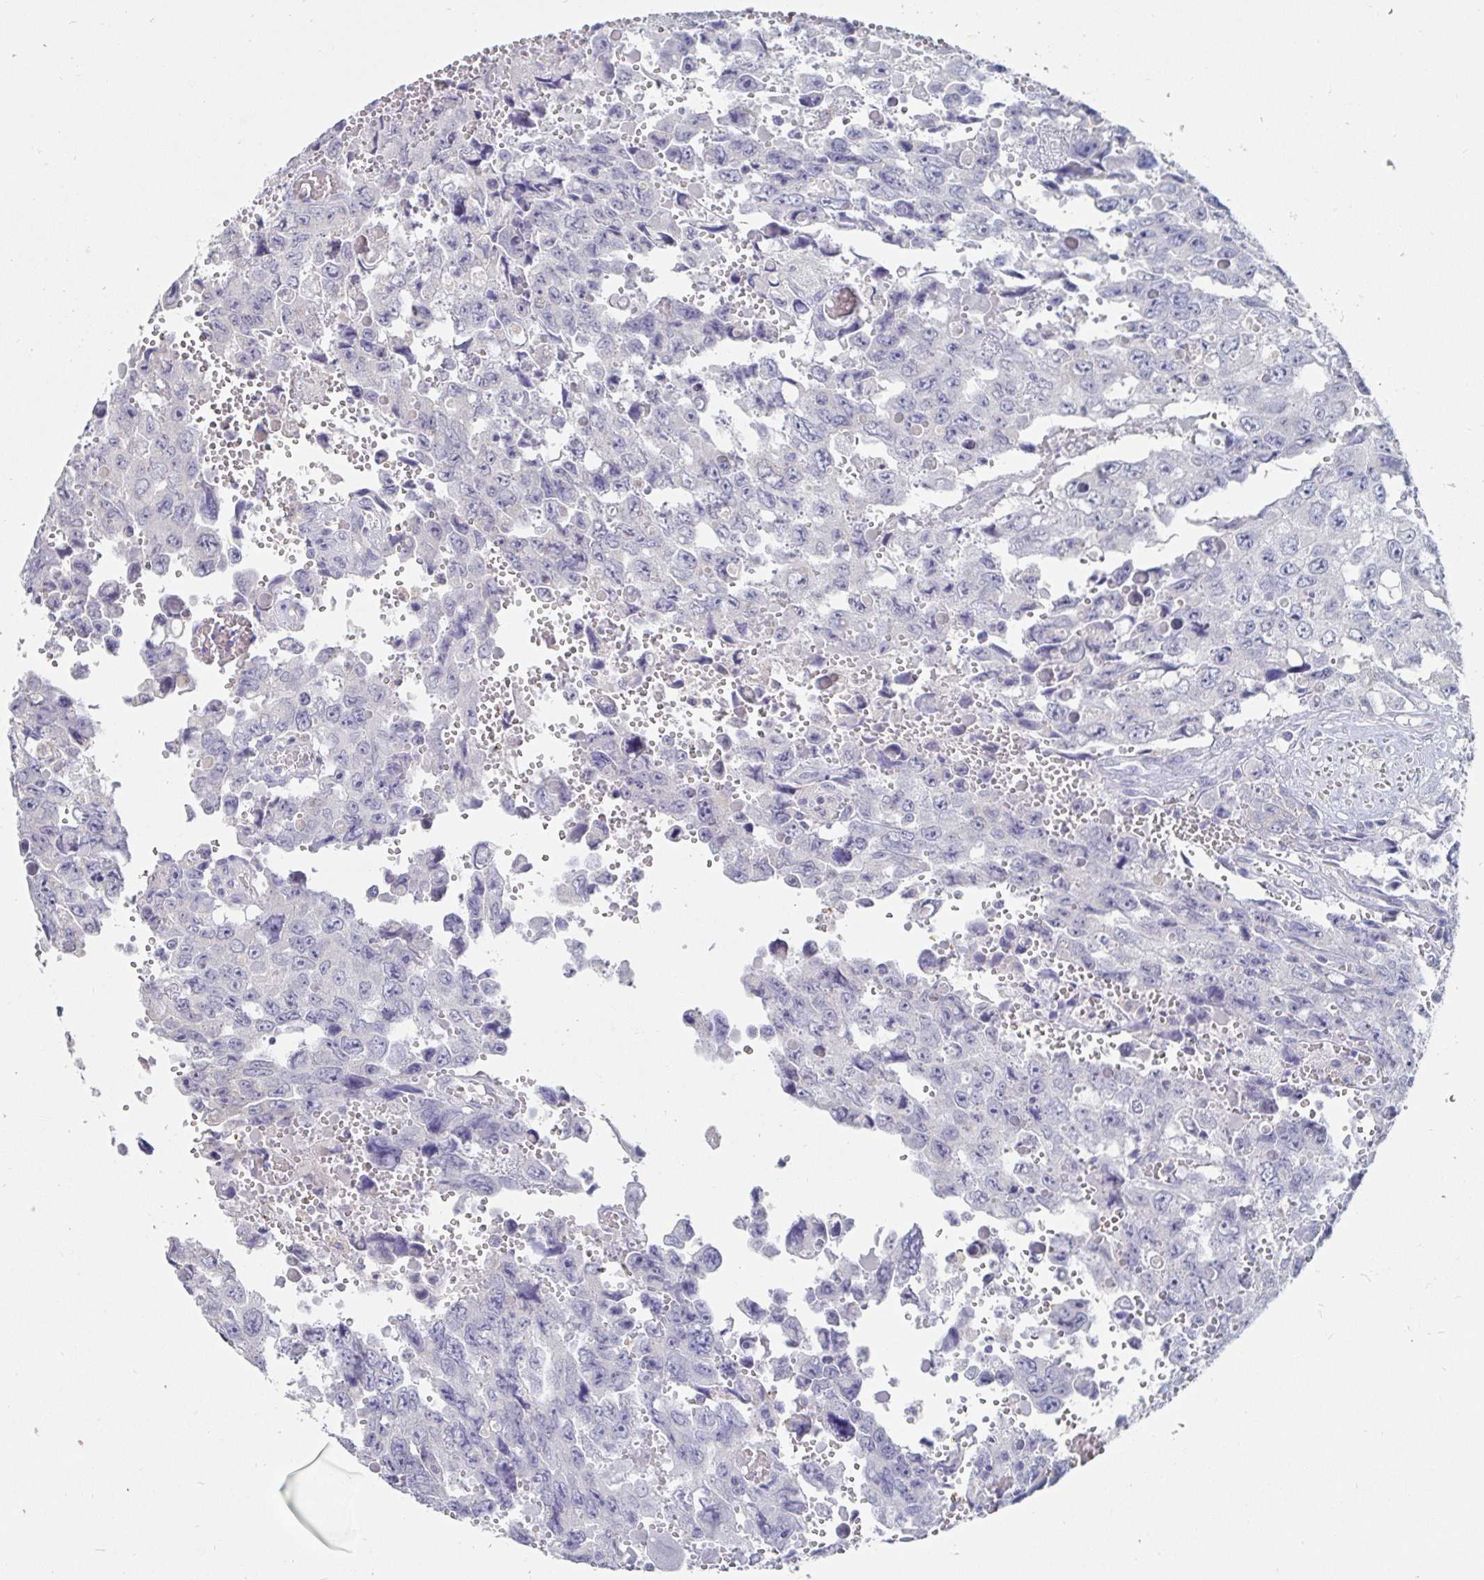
{"staining": {"intensity": "negative", "quantity": "none", "location": "none"}, "tissue": "testis cancer", "cell_type": "Tumor cells", "image_type": "cancer", "snomed": [{"axis": "morphology", "description": "Seminoma, NOS"}, {"axis": "topography", "description": "Testis"}], "caption": "The photomicrograph demonstrates no staining of tumor cells in testis cancer (seminoma).", "gene": "SPPL3", "patient": {"sex": "male", "age": 26}}